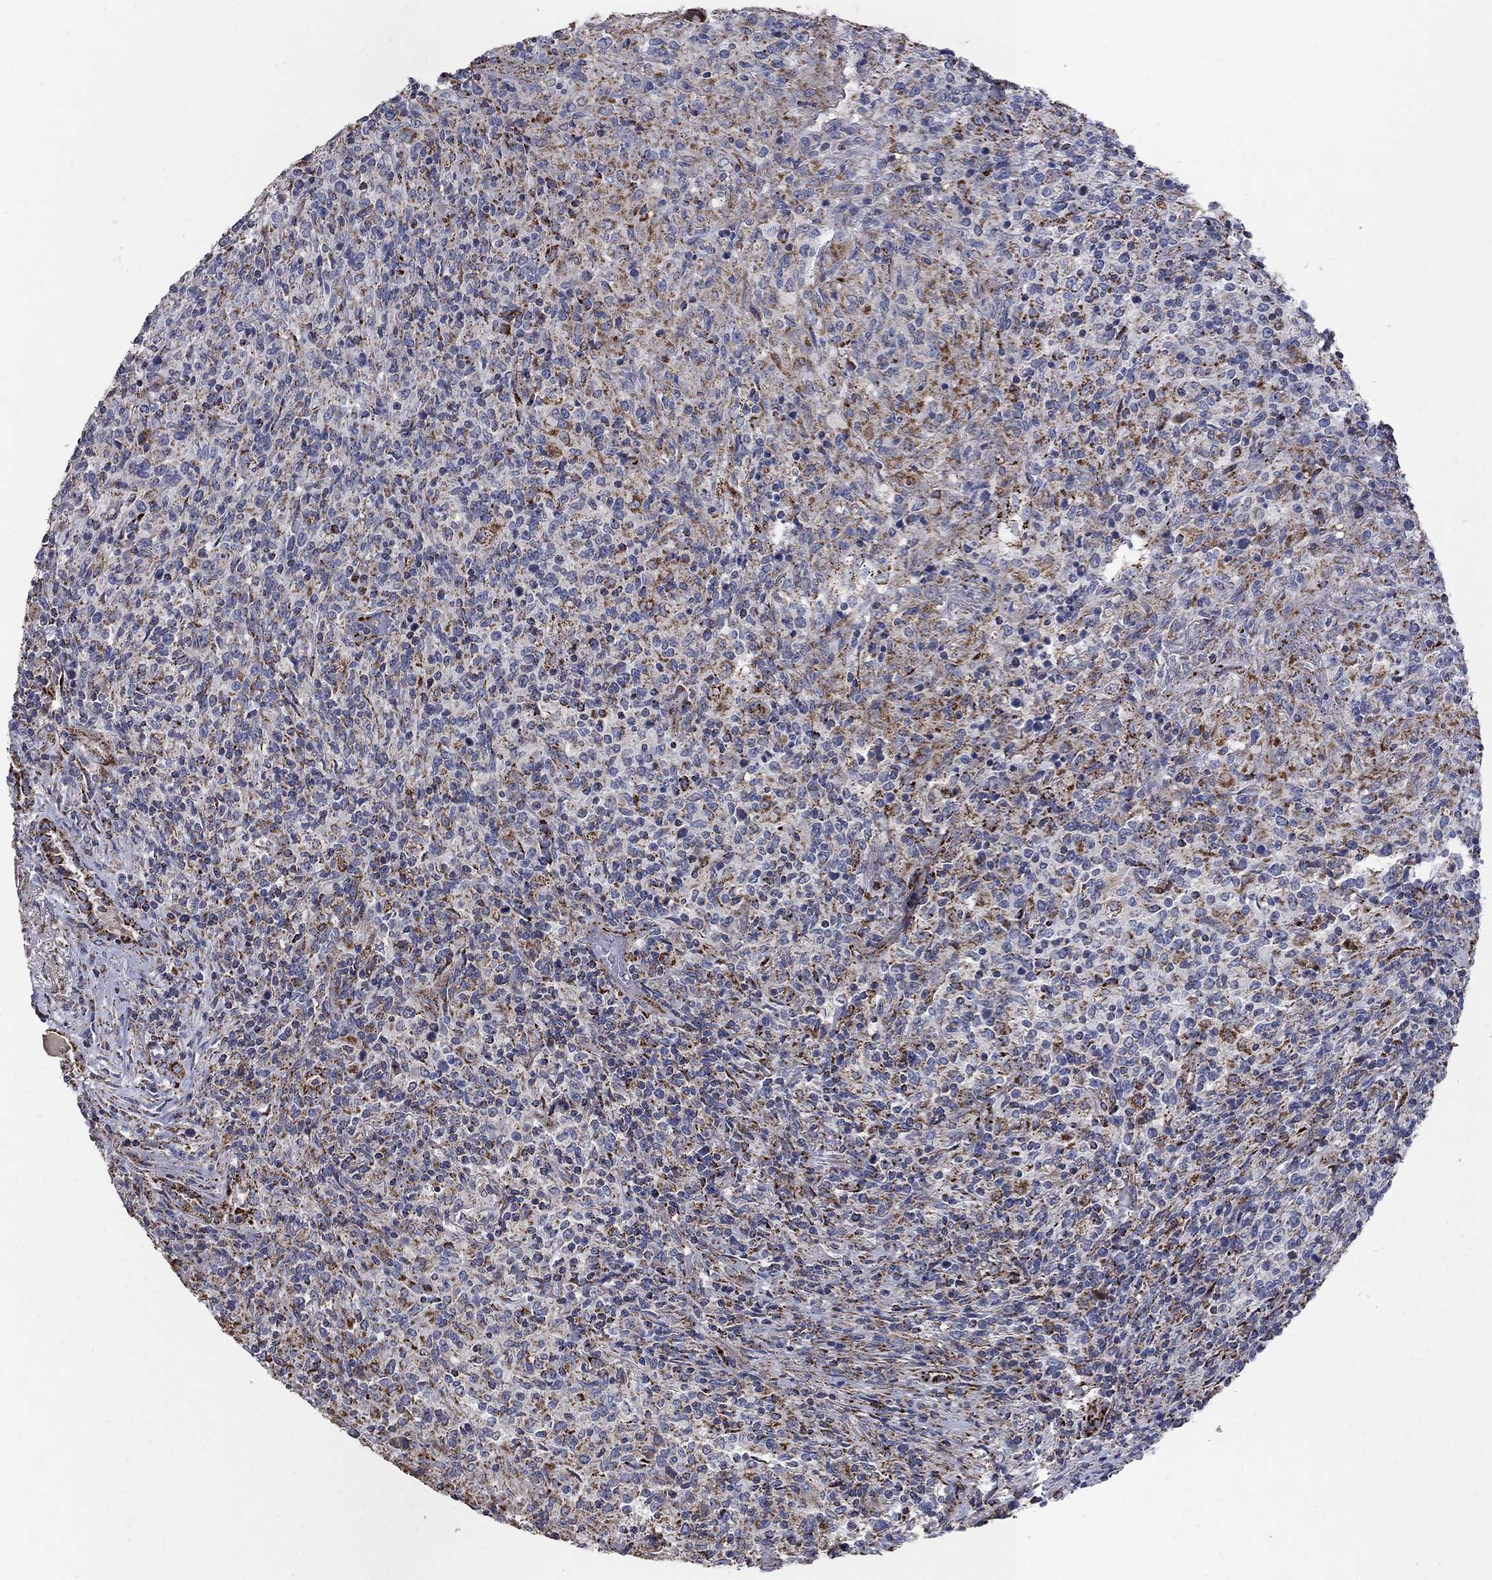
{"staining": {"intensity": "strong", "quantity": "<25%", "location": "cytoplasmic/membranous"}, "tissue": "lymphoma", "cell_type": "Tumor cells", "image_type": "cancer", "snomed": [{"axis": "morphology", "description": "Malignant lymphoma, non-Hodgkin's type, High grade"}, {"axis": "topography", "description": "Lung"}], "caption": "High-magnification brightfield microscopy of lymphoma stained with DAB (3,3'-diaminobenzidine) (brown) and counterstained with hematoxylin (blue). tumor cells exhibit strong cytoplasmic/membranous staining is identified in about<25% of cells.", "gene": "PNPLA2", "patient": {"sex": "male", "age": 79}}